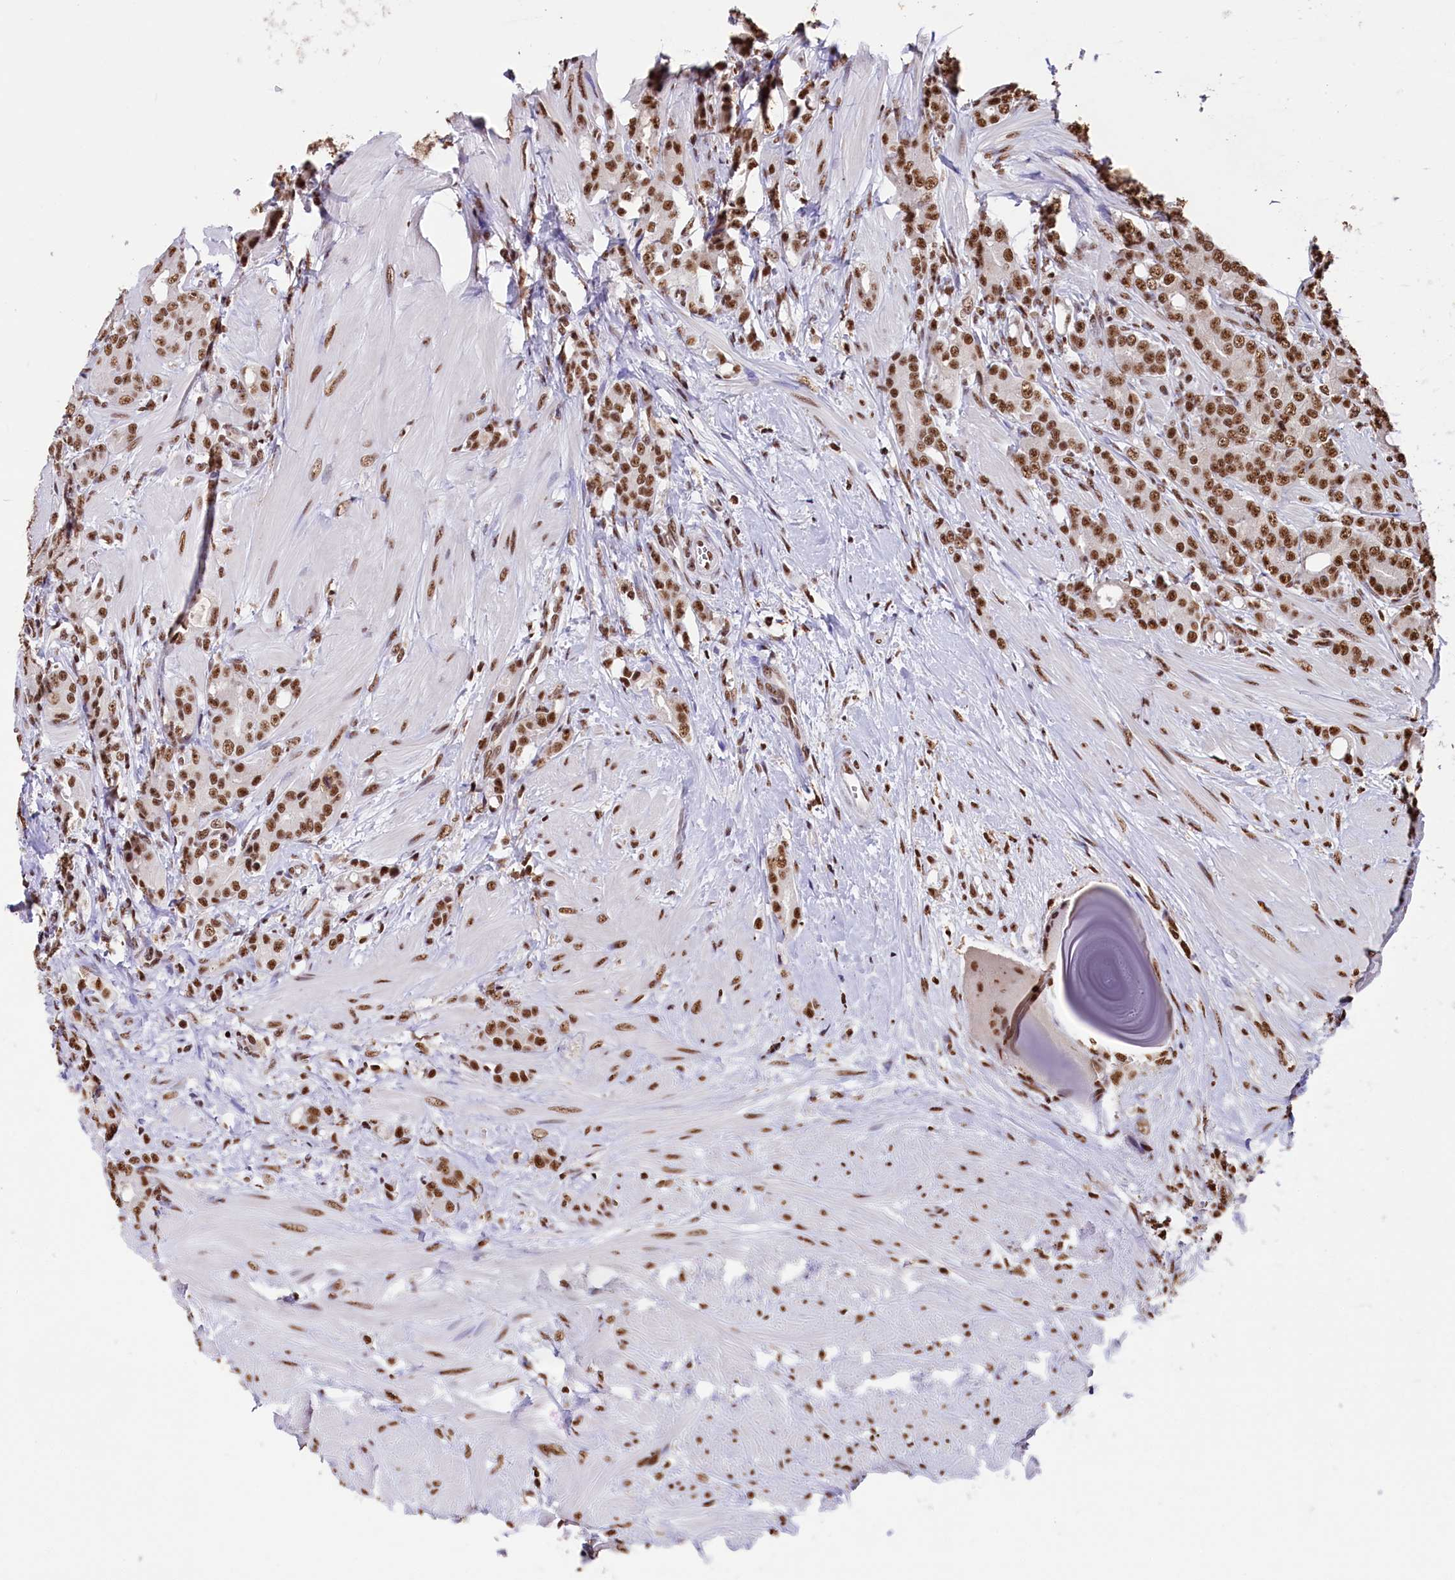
{"staining": {"intensity": "moderate", "quantity": ">75%", "location": "nuclear"}, "tissue": "prostate cancer", "cell_type": "Tumor cells", "image_type": "cancer", "snomed": [{"axis": "morphology", "description": "Adenocarcinoma, High grade"}, {"axis": "topography", "description": "Prostate"}], "caption": "The photomicrograph demonstrates staining of prostate adenocarcinoma (high-grade), revealing moderate nuclear protein expression (brown color) within tumor cells. (Brightfield microscopy of DAB IHC at high magnification).", "gene": "SNRPD2", "patient": {"sex": "male", "age": 62}}